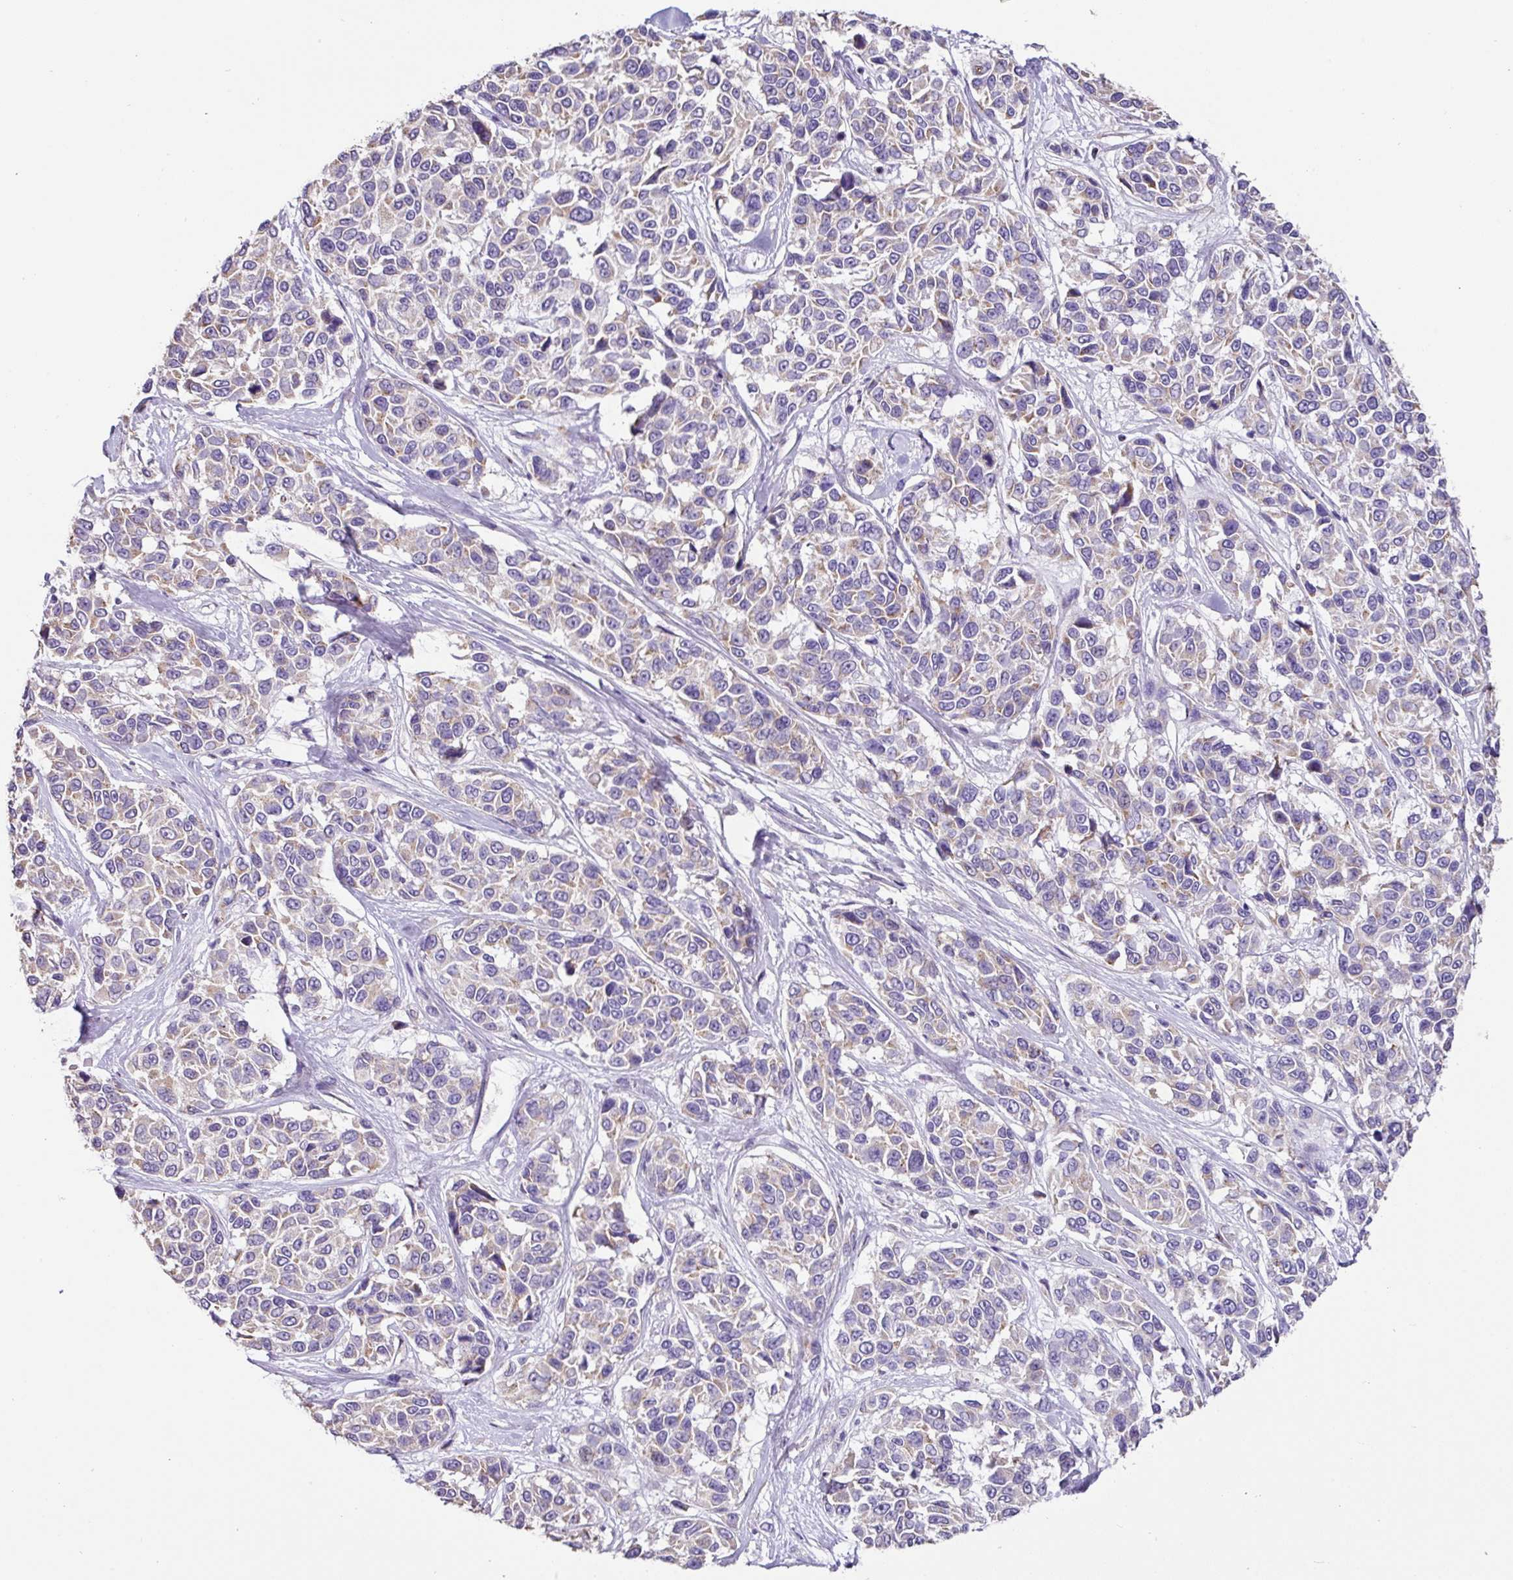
{"staining": {"intensity": "weak", "quantity": "25%-75%", "location": "cytoplasmic/membranous"}, "tissue": "melanoma", "cell_type": "Tumor cells", "image_type": "cancer", "snomed": [{"axis": "morphology", "description": "Malignant melanoma, NOS"}, {"axis": "topography", "description": "Skin"}], "caption": "This is an image of immunohistochemistry (IHC) staining of malignant melanoma, which shows weak expression in the cytoplasmic/membranous of tumor cells.", "gene": "ZG16", "patient": {"sex": "female", "age": 66}}